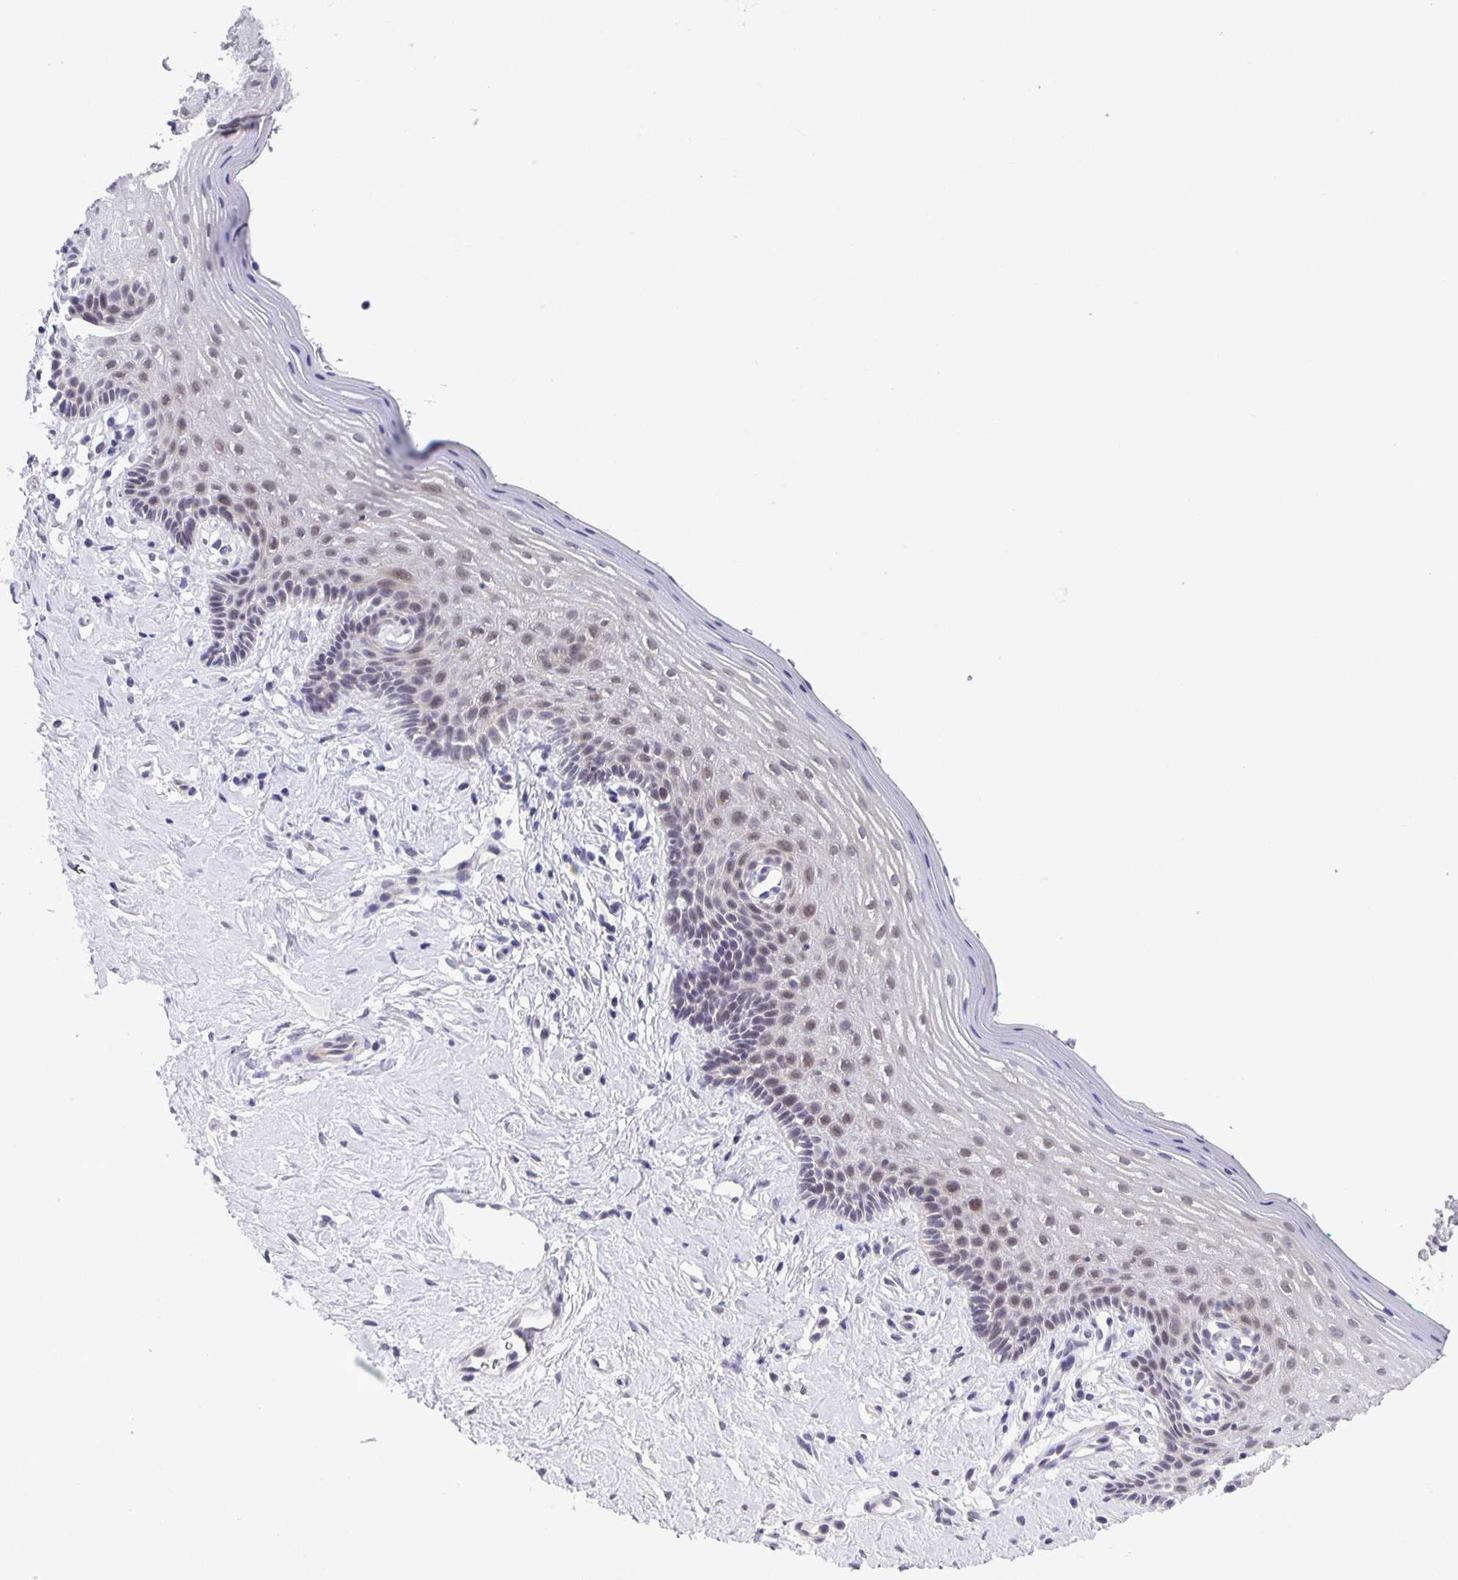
{"staining": {"intensity": "weak", "quantity": "25%-75%", "location": "nuclear"}, "tissue": "vagina", "cell_type": "Squamous epithelial cells", "image_type": "normal", "snomed": [{"axis": "morphology", "description": "Normal tissue, NOS"}, {"axis": "topography", "description": "Vagina"}], "caption": "Benign vagina displays weak nuclear expression in about 25%-75% of squamous epithelial cells.", "gene": "PHRF1", "patient": {"sex": "female", "age": 42}}